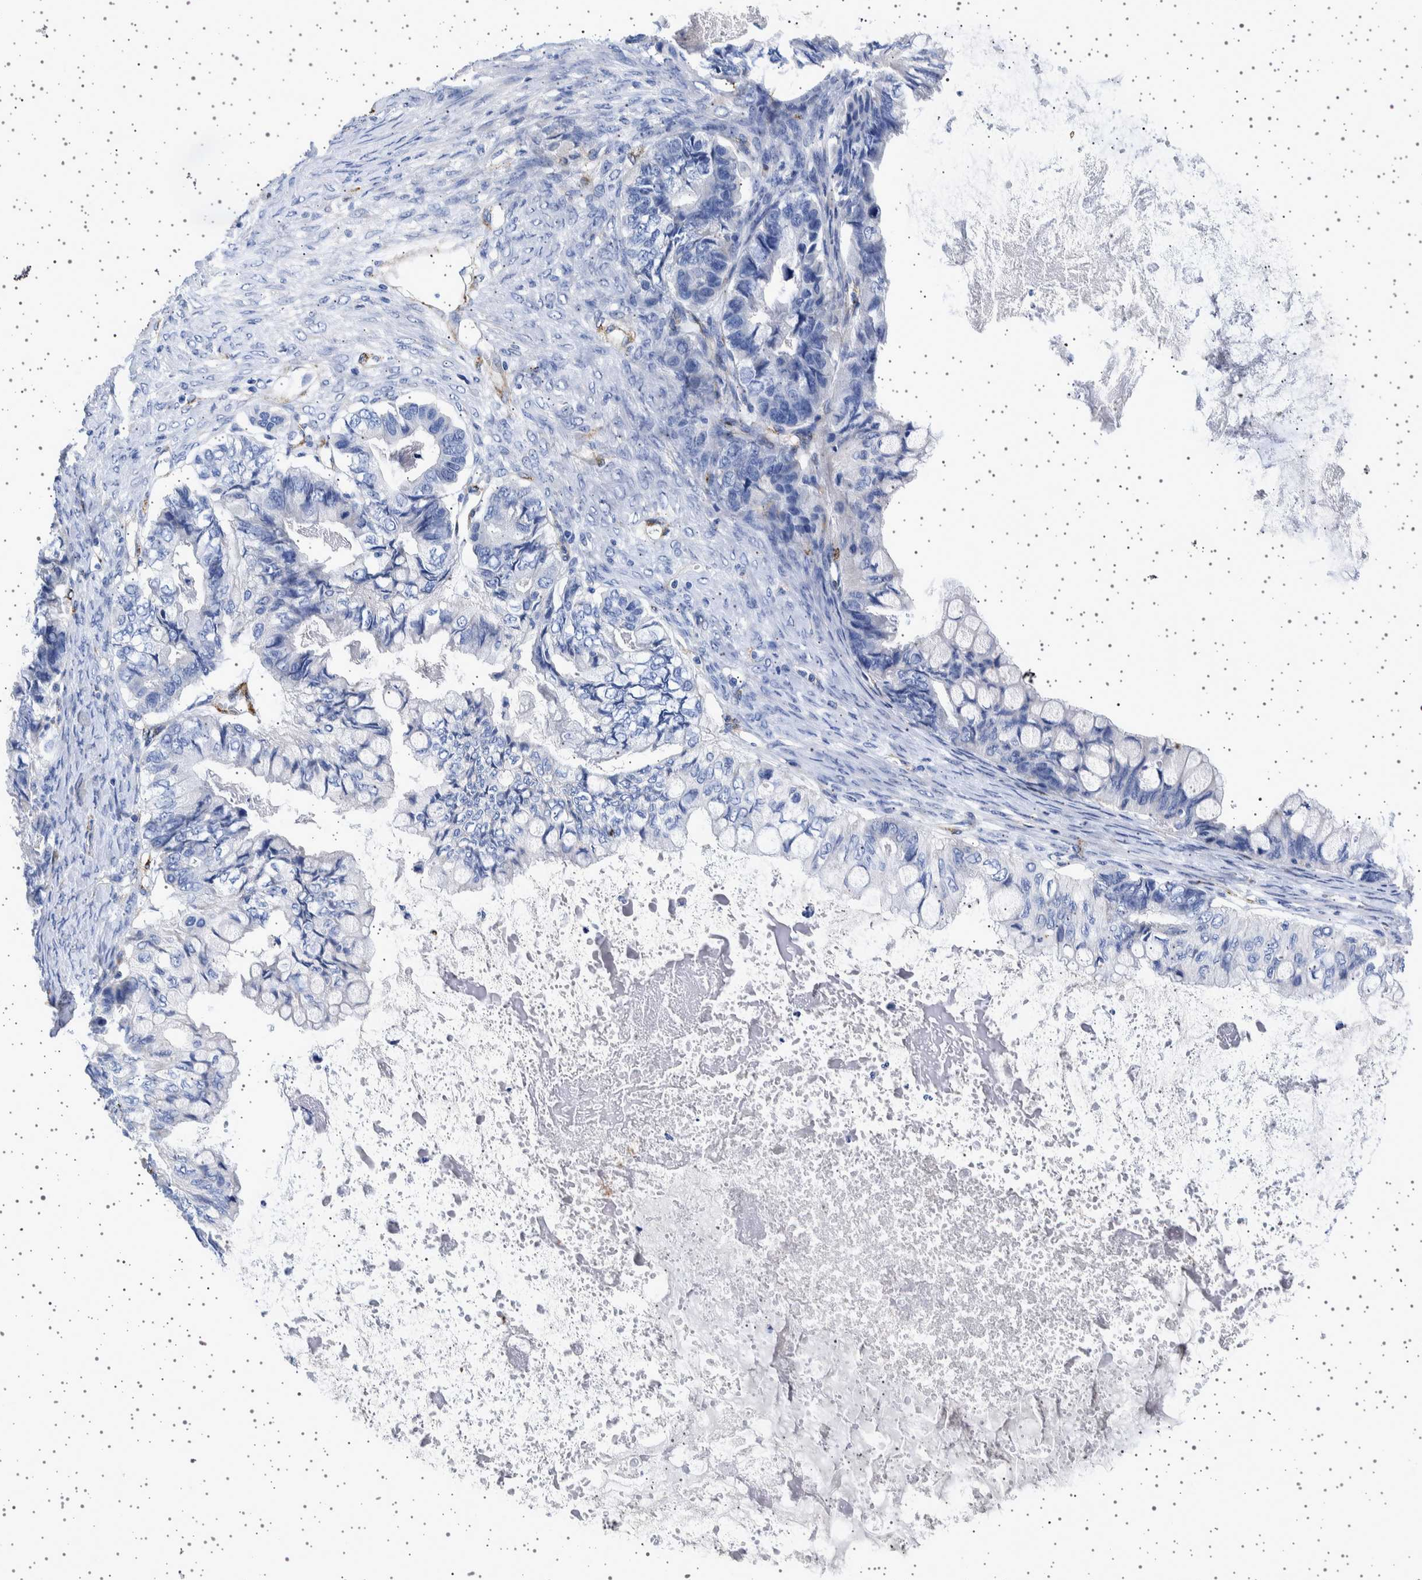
{"staining": {"intensity": "negative", "quantity": "none", "location": "none"}, "tissue": "ovarian cancer", "cell_type": "Tumor cells", "image_type": "cancer", "snomed": [{"axis": "morphology", "description": "Cystadenocarcinoma, mucinous, NOS"}, {"axis": "topography", "description": "Ovary"}], "caption": "Immunohistochemistry photomicrograph of neoplastic tissue: ovarian cancer (mucinous cystadenocarcinoma) stained with DAB (3,3'-diaminobenzidine) demonstrates no significant protein staining in tumor cells.", "gene": "SEPTIN4", "patient": {"sex": "female", "age": 80}}